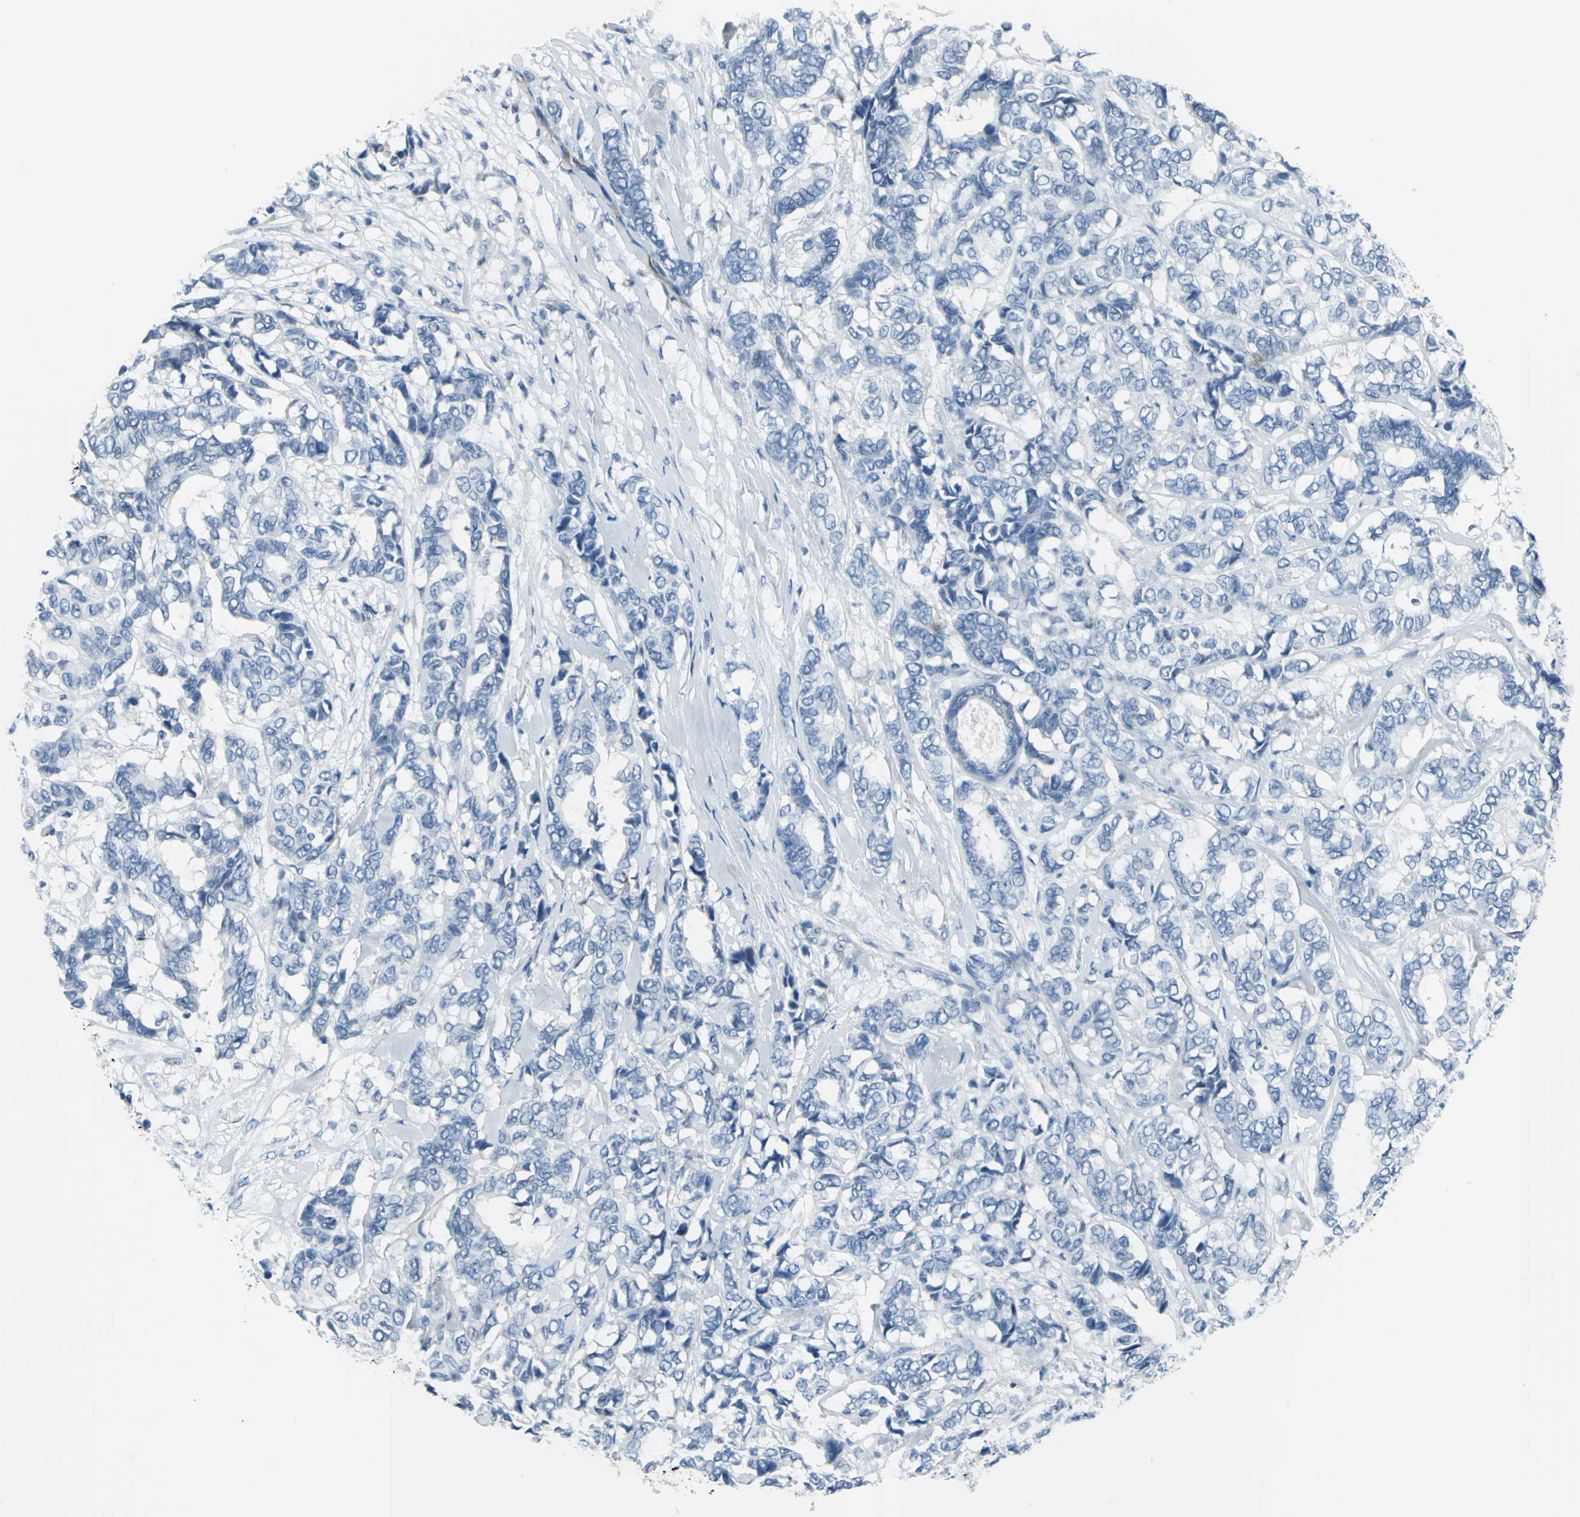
{"staining": {"intensity": "negative", "quantity": "none", "location": "none"}, "tissue": "breast cancer", "cell_type": "Tumor cells", "image_type": "cancer", "snomed": [{"axis": "morphology", "description": "Duct carcinoma"}, {"axis": "topography", "description": "Breast"}], "caption": "Intraductal carcinoma (breast) stained for a protein using immunohistochemistry (IHC) exhibits no positivity tumor cells.", "gene": "DNAI2", "patient": {"sex": "female", "age": 87}}